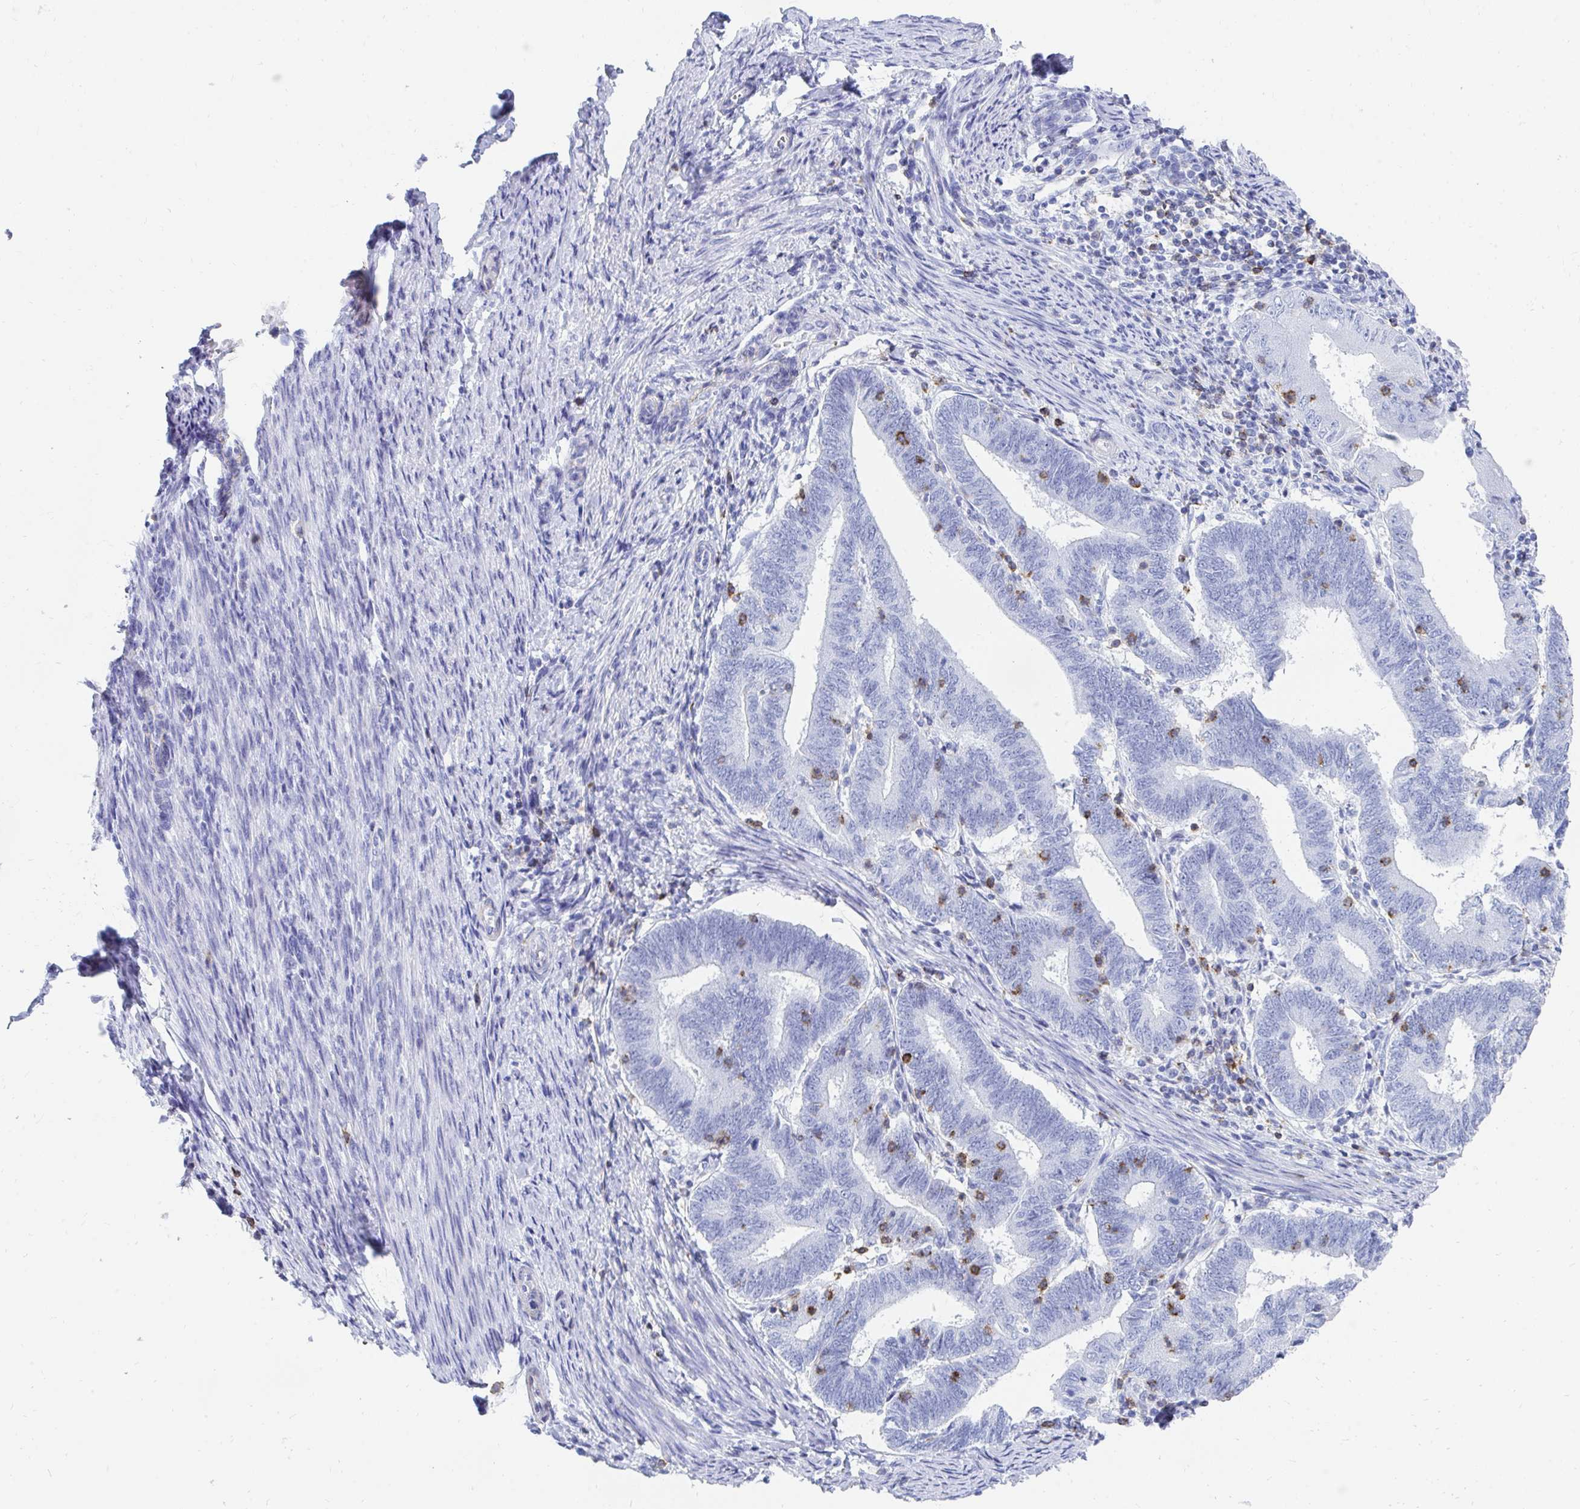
{"staining": {"intensity": "negative", "quantity": "none", "location": "none"}, "tissue": "endometrial cancer", "cell_type": "Tumor cells", "image_type": "cancer", "snomed": [{"axis": "morphology", "description": "Adenocarcinoma, NOS"}, {"axis": "topography", "description": "Endometrium"}], "caption": "An immunohistochemistry (IHC) micrograph of adenocarcinoma (endometrial) is shown. There is no staining in tumor cells of adenocarcinoma (endometrial). (DAB immunohistochemistry visualized using brightfield microscopy, high magnification).", "gene": "CD7", "patient": {"sex": "female", "age": 70}}